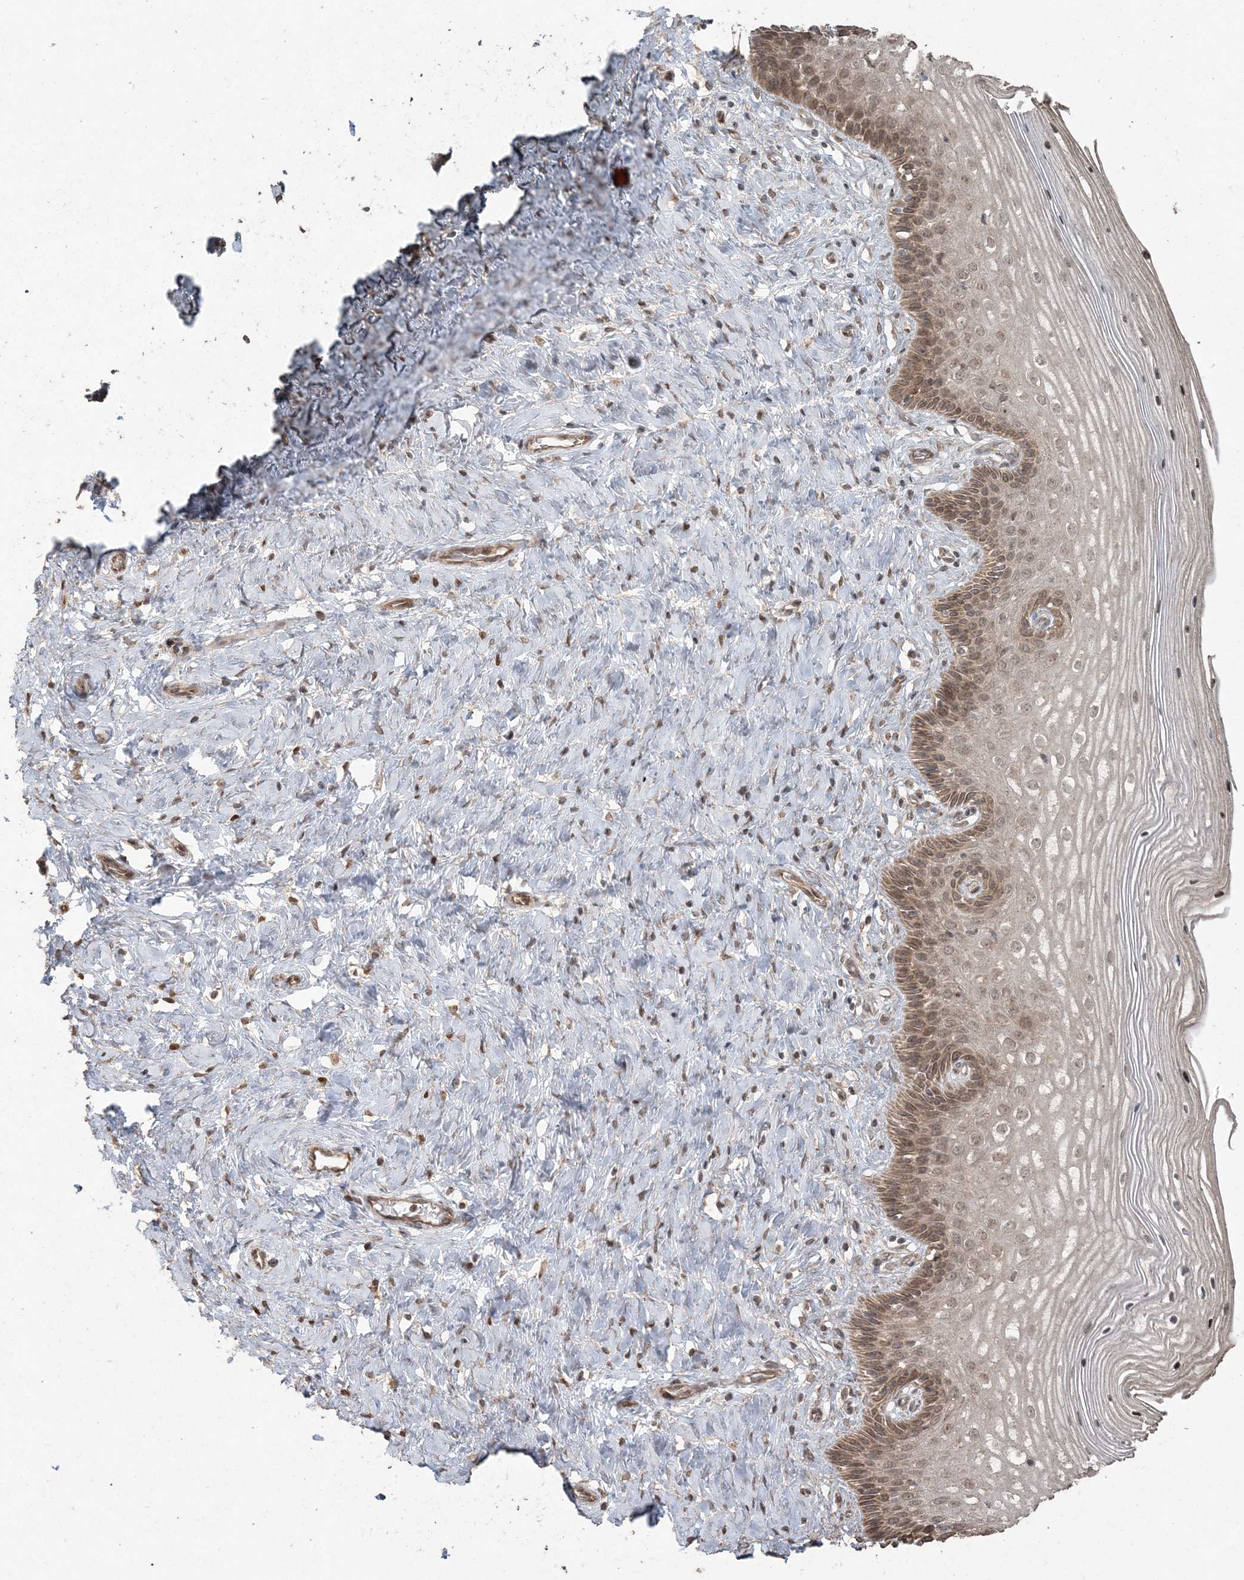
{"staining": {"intensity": "moderate", "quantity": ">75%", "location": "cytoplasmic/membranous,nuclear"}, "tissue": "cervix", "cell_type": "Glandular cells", "image_type": "normal", "snomed": [{"axis": "morphology", "description": "Normal tissue, NOS"}, {"axis": "topography", "description": "Cervix"}], "caption": "Protein staining of unremarkable cervix exhibits moderate cytoplasmic/membranous,nuclear positivity in about >75% of glandular cells.", "gene": "DDX19B", "patient": {"sex": "female", "age": 33}}